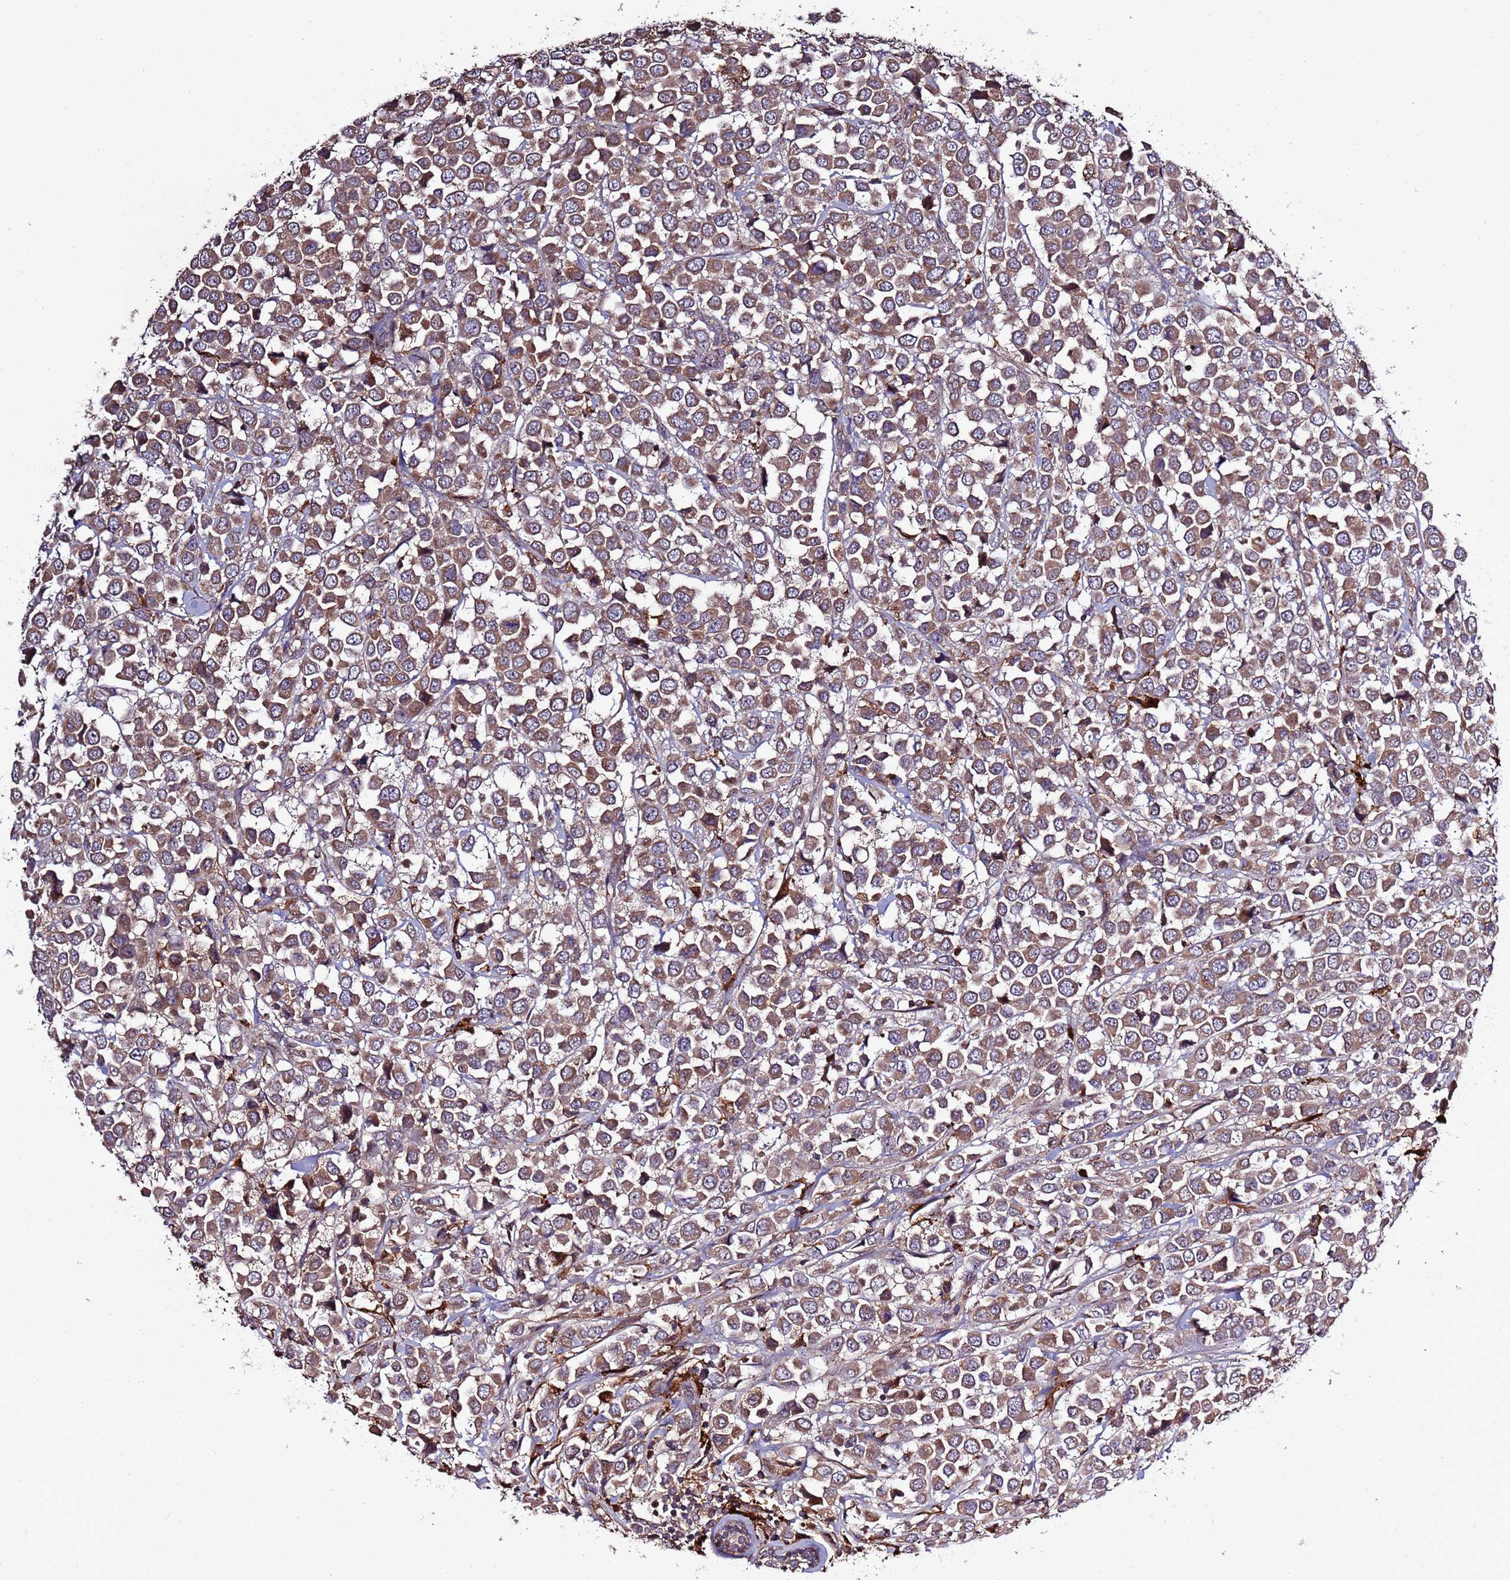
{"staining": {"intensity": "moderate", "quantity": ">75%", "location": "cytoplasmic/membranous"}, "tissue": "breast cancer", "cell_type": "Tumor cells", "image_type": "cancer", "snomed": [{"axis": "morphology", "description": "Duct carcinoma"}, {"axis": "topography", "description": "Breast"}], "caption": "High-power microscopy captured an IHC image of breast cancer, revealing moderate cytoplasmic/membranous staining in about >75% of tumor cells.", "gene": "RPS15A", "patient": {"sex": "female", "age": 61}}